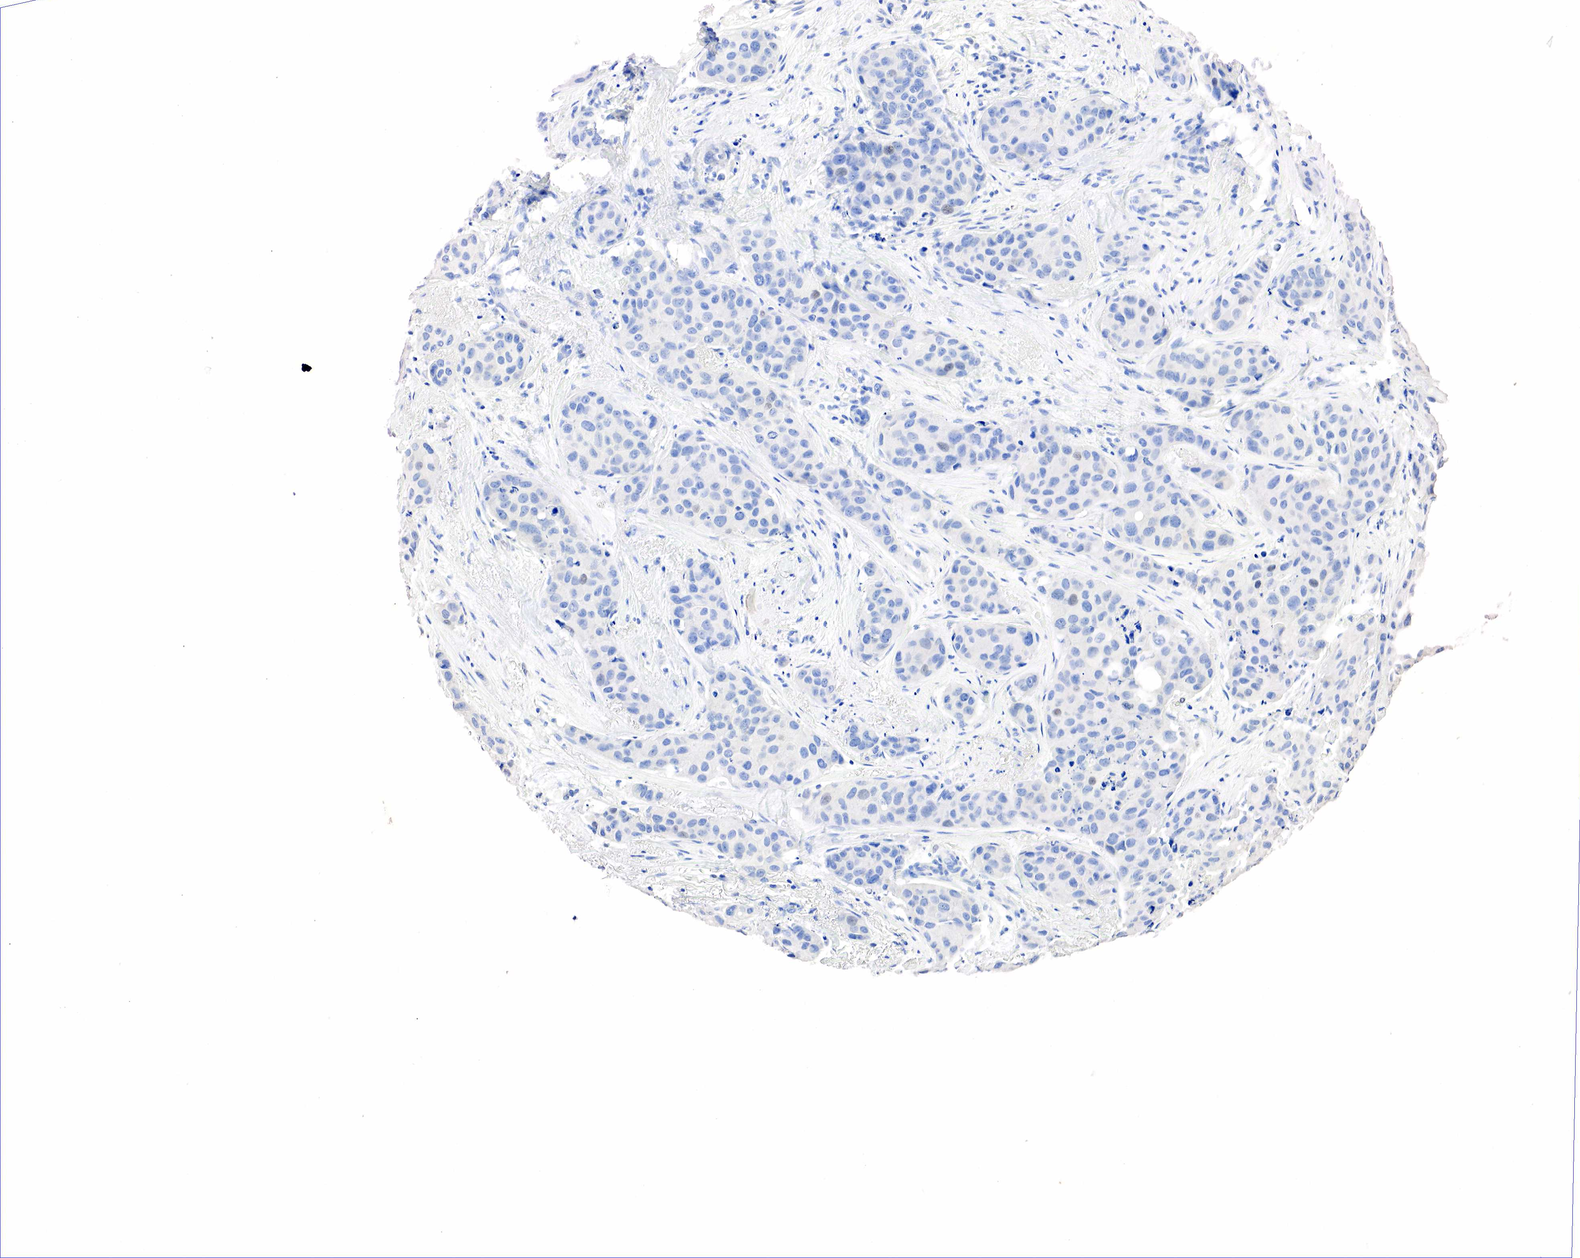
{"staining": {"intensity": "negative", "quantity": "none", "location": "none"}, "tissue": "breast cancer", "cell_type": "Tumor cells", "image_type": "cancer", "snomed": [{"axis": "morphology", "description": "Duct carcinoma"}, {"axis": "topography", "description": "Breast"}], "caption": "Tumor cells show no significant staining in breast cancer (intraductal carcinoma). (IHC, brightfield microscopy, high magnification).", "gene": "SST", "patient": {"sex": "female", "age": 68}}